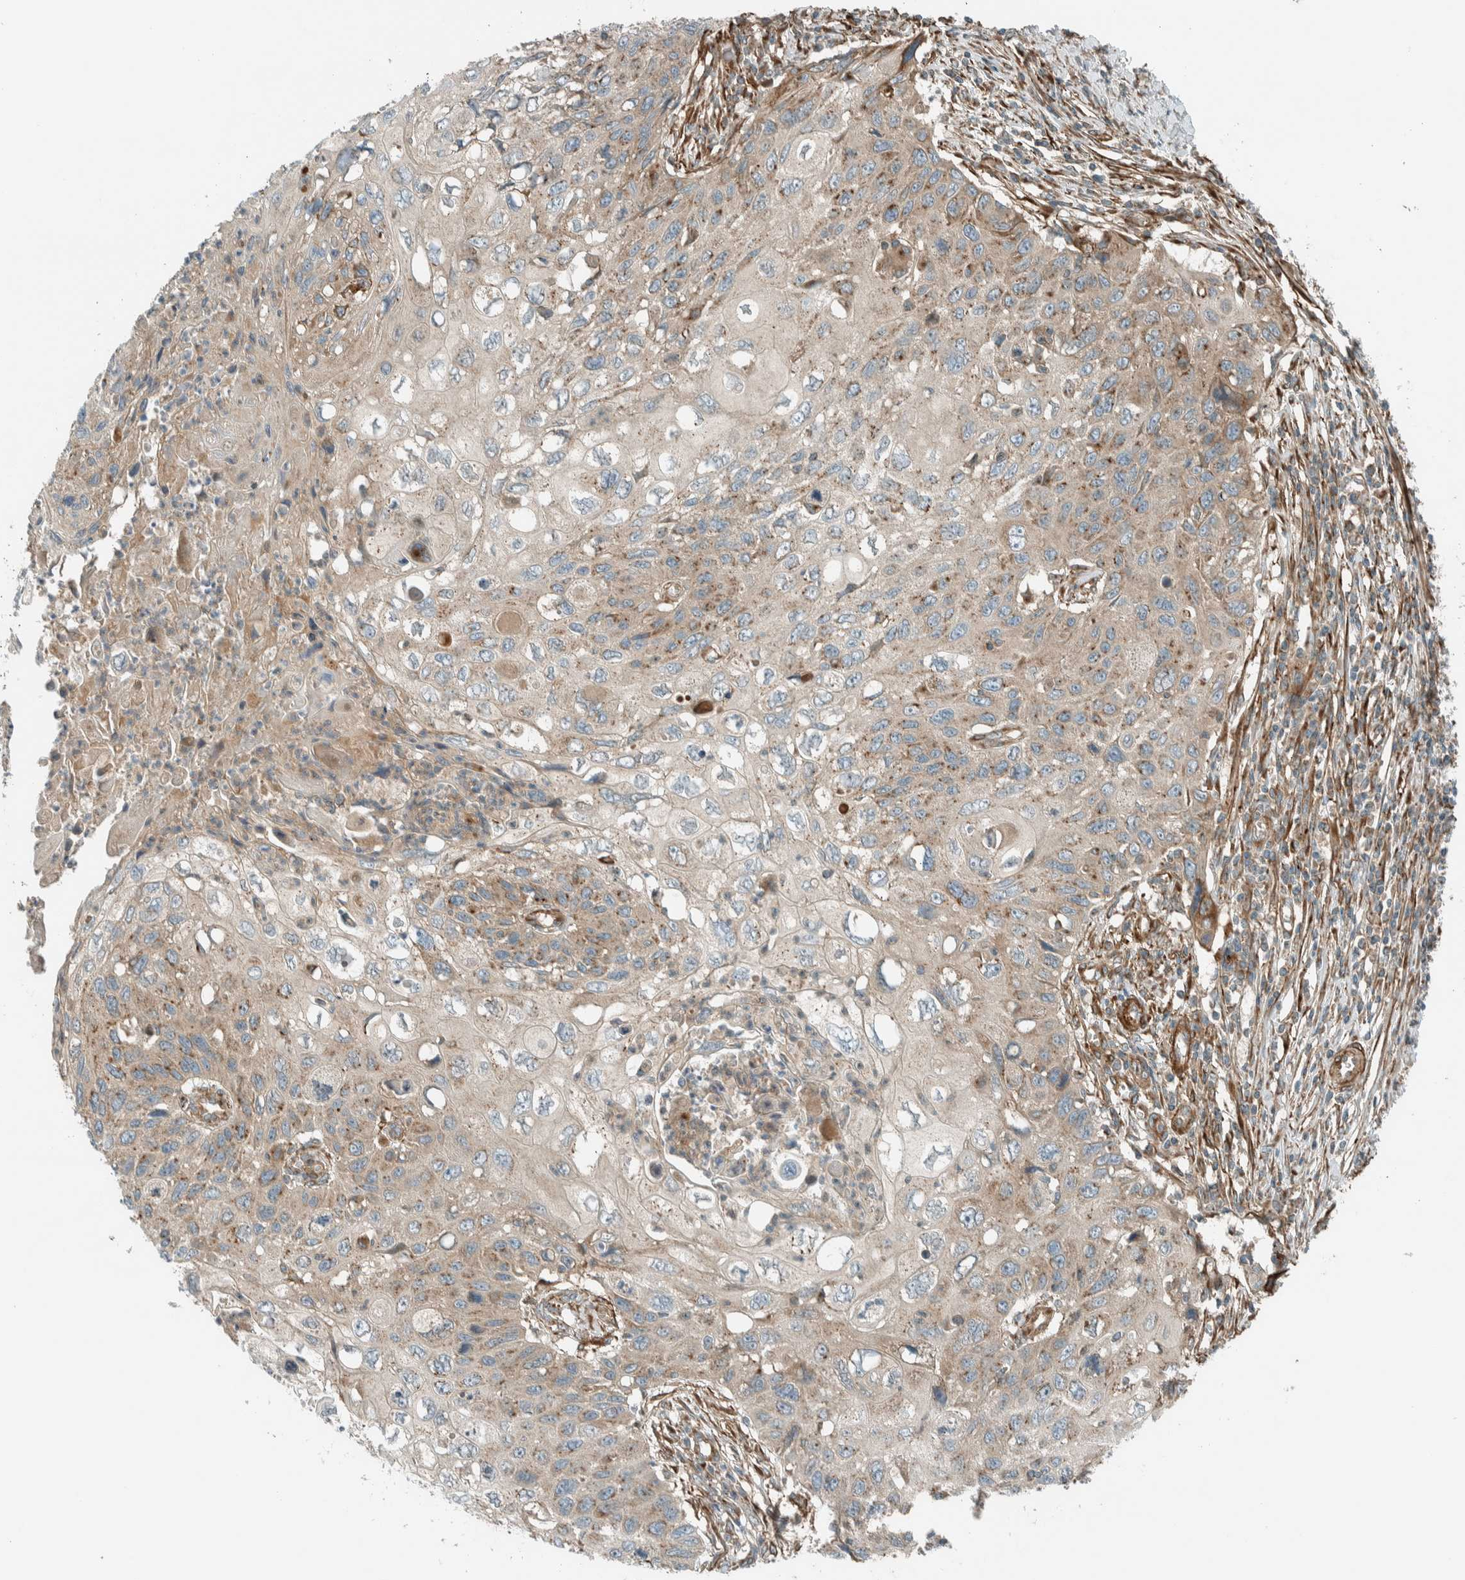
{"staining": {"intensity": "moderate", "quantity": ">75%", "location": "cytoplasmic/membranous"}, "tissue": "cervical cancer", "cell_type": "Tumor cells", "image_type": "cancer", "snomed": [{"axis": "morphology", "description": "Squamous cell carcinoma, NOS"}, {"axis": "topography", "description": "Cervix"}], "caption": "Protein staining exhibits moderate cytoplasmic/membranous expression in approximately >75% of tumor cells in cervical squamous cell carcinoma. (IHC, brightfield microscopy, high magnification).", "gene": "EXOC7", "patient": {"sex": "female", "age": 70}}